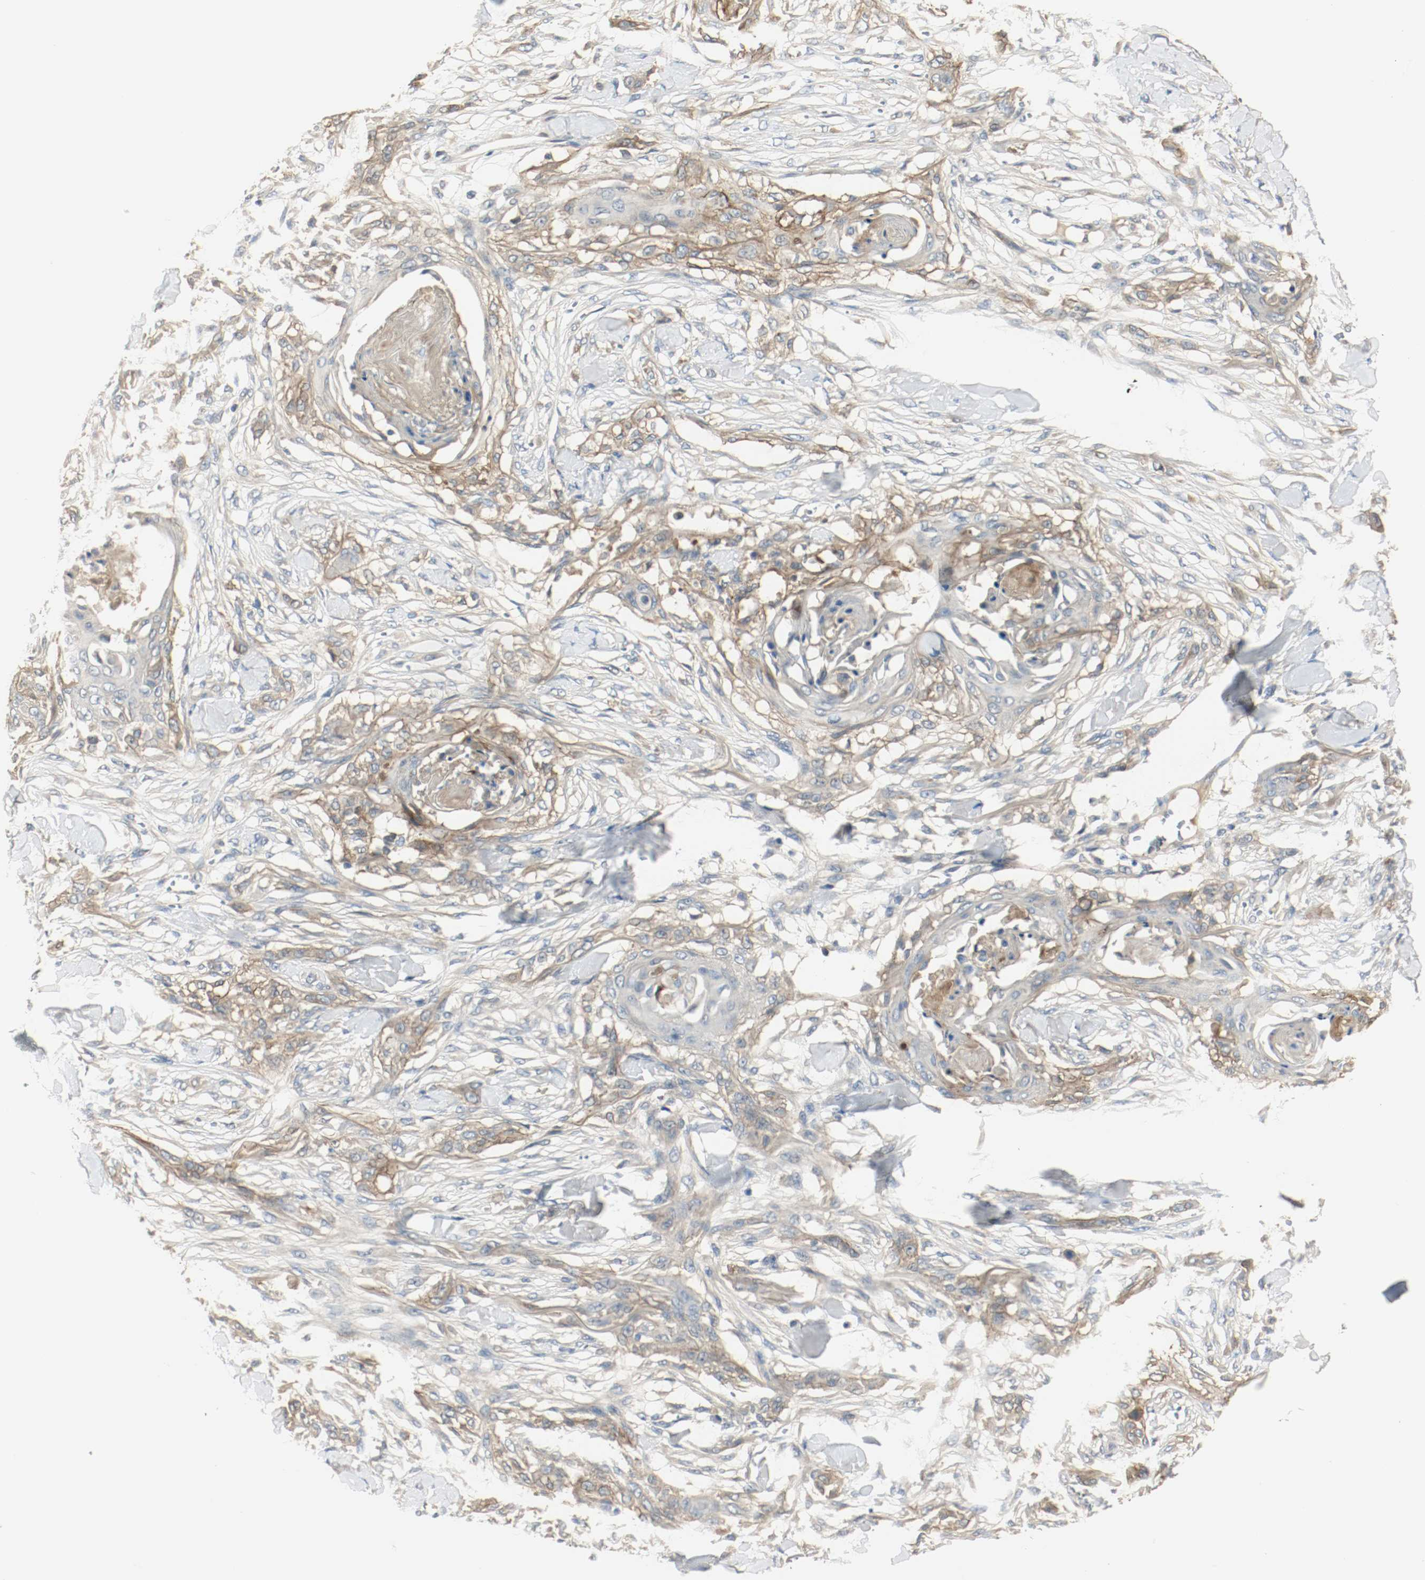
{"staining": {"intensity": "weak", "quantity": ">75%", "location": "cytoplasmic/membranous"}, "tissue": "skin cancer", "cell_type": "Tumor cells", "image_type": "cancer", "snomed": [{"axis": "morphology", "description": "Normal tissue, NOS"}, {"axis": "morphology", "description": "Squamous cell carcinoma, NOS"}, {"axis": "topography", "description": "Skin"}], "caption": "Skin squamous cell carcinoma stained with a brown dye demonstrates weak cytoplasmic/membranous positive positivity in about >75% of tumor cells.", "gene": "MELTF", "patient": {"sex": "female", "age": 59}}